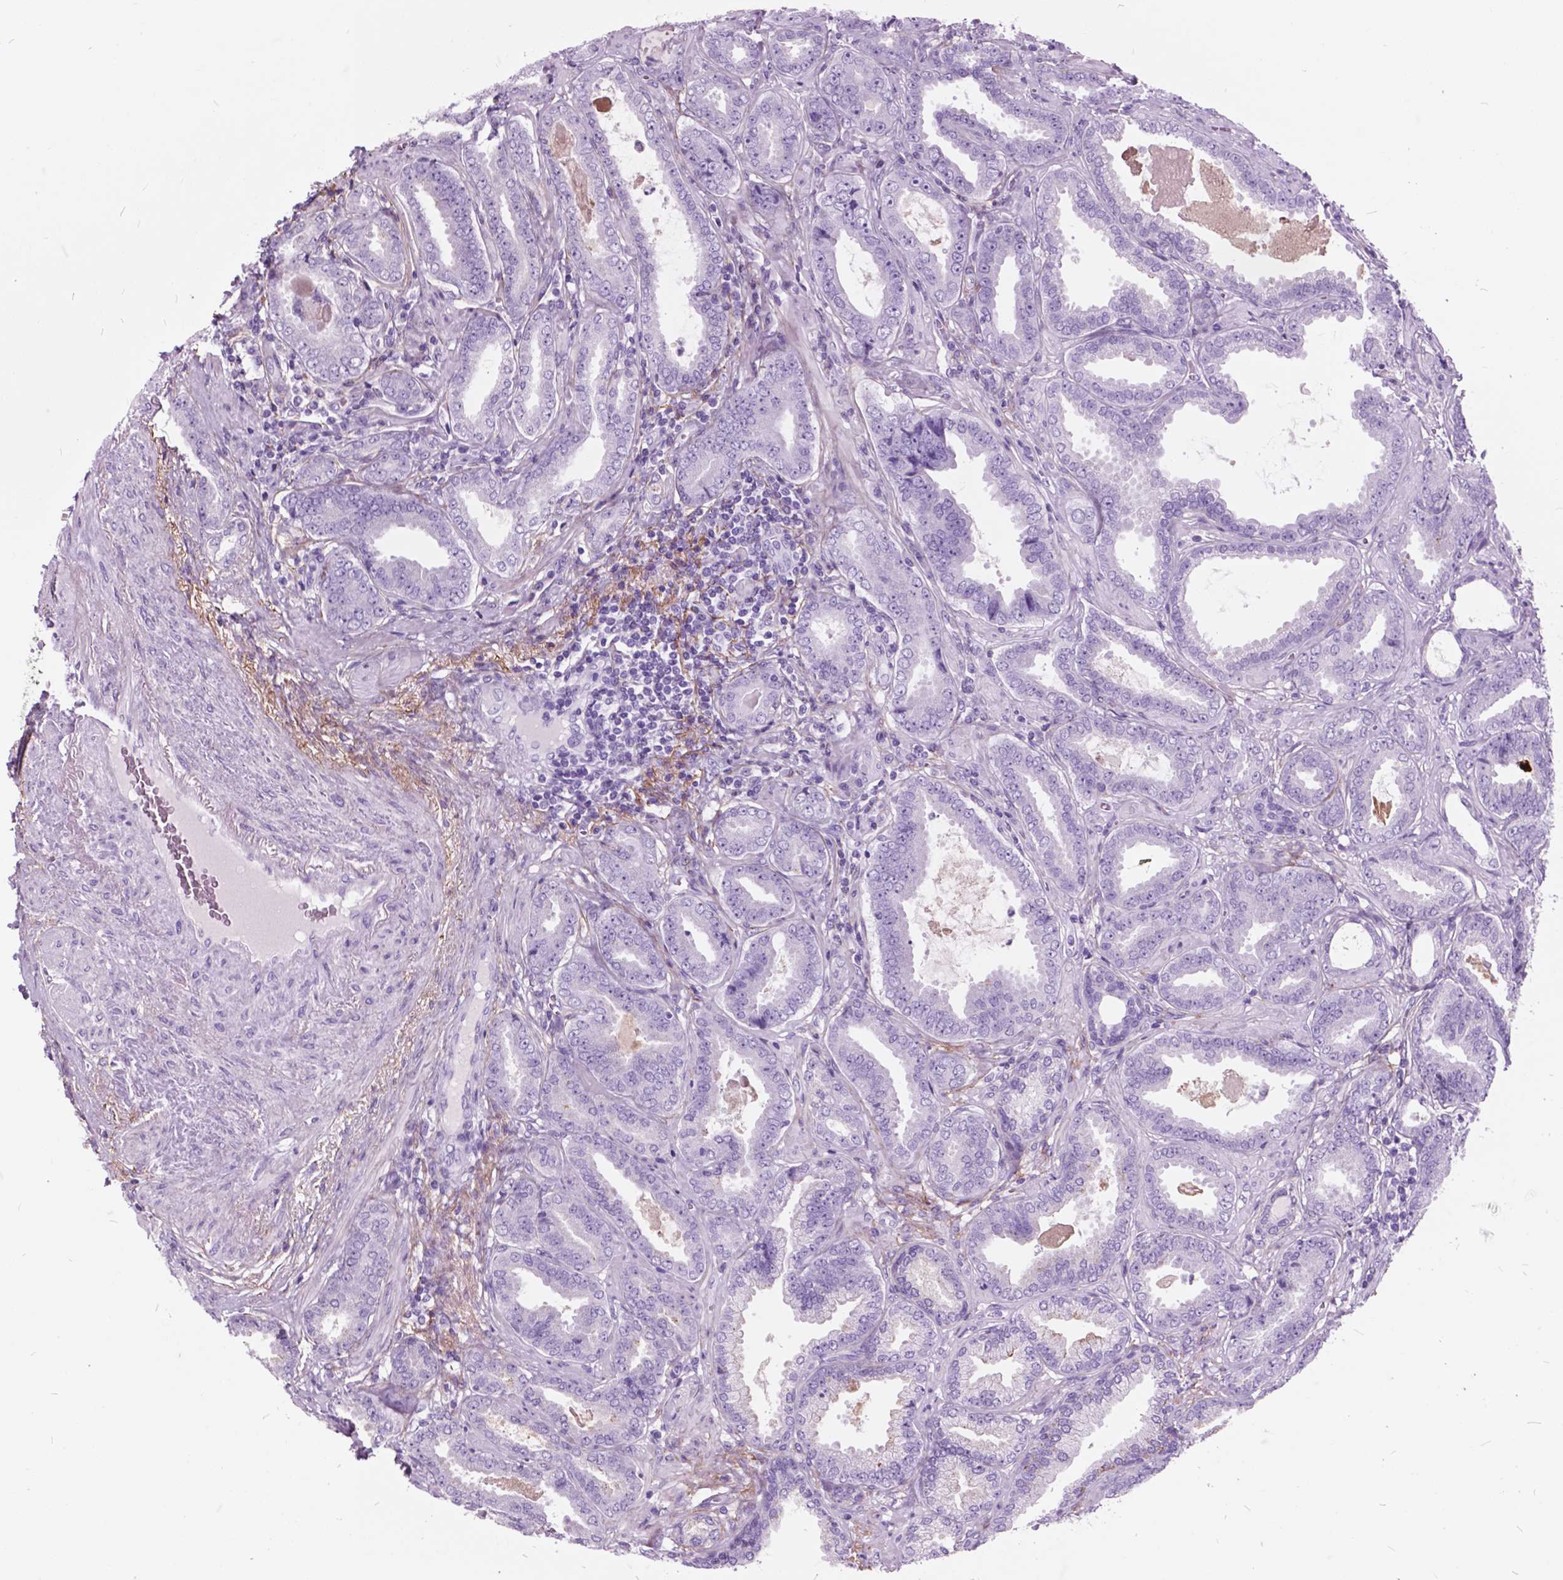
{"staining": {"intensity": "negative", "quantity": "none", "location": "none"}, "tissue": "prostate cancer", "cell_type": "Tumor cells", "image_type": "cancer", "snomed": [{"axis": "morphology", "description": "Adenocarcinoma, NOS"}, {"axis": "topography", "description": "Prostate"}], "caption": "Immunohistochemistry of human prostate cancer (adenocarcinoma) reveals no positivity in tumor cells.", "gene": "GDF9", "patient": {"sex": "male", "age": 64}}